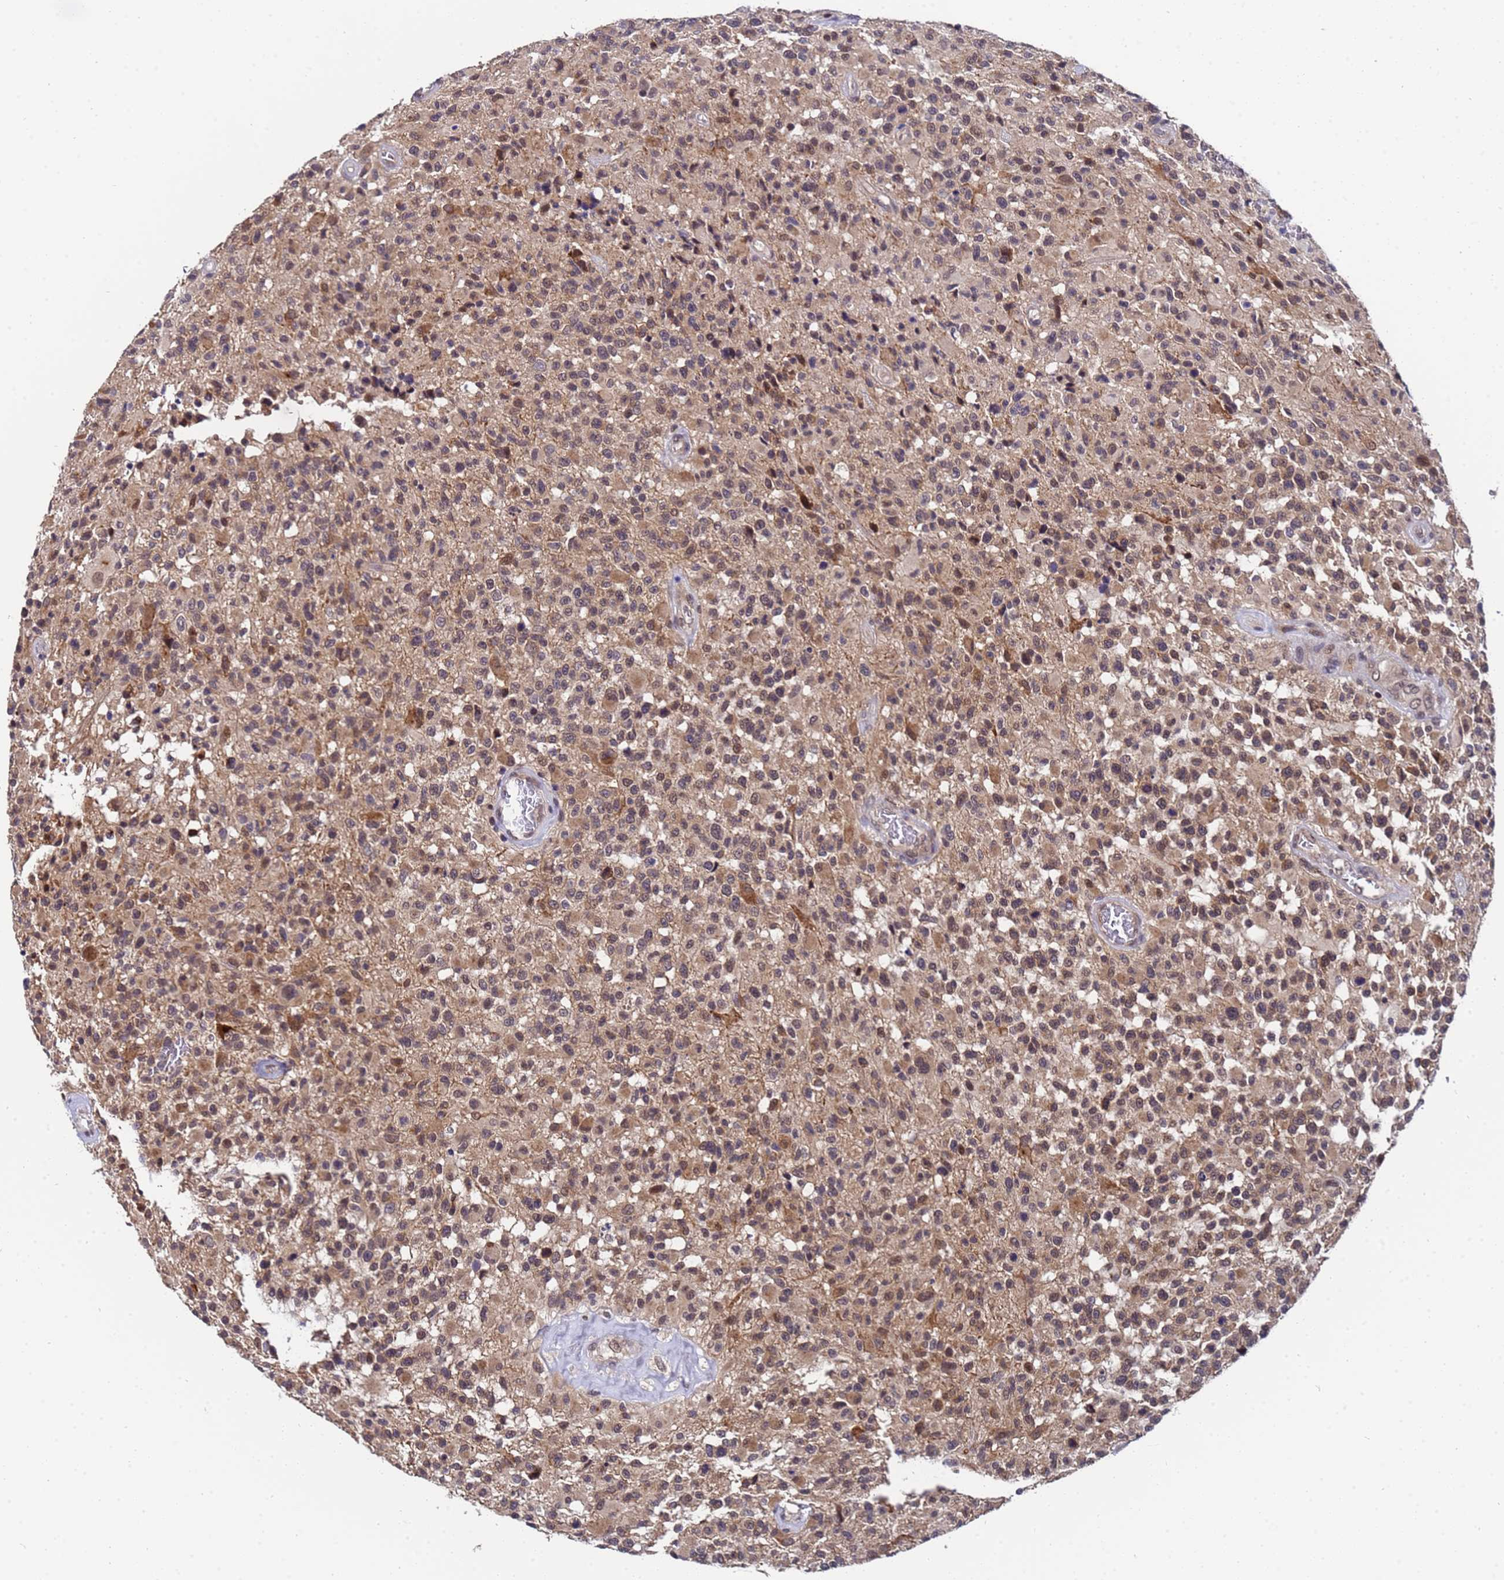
{"staining": {"intensity": "moderate", "quantity": ">75%", "location": "cytoplasmic/membranous,nuclear"}, "tissue": "glioma", "cell_type": "Tumor cells", "image_type": "cancer", "snomed": [{"axis": "morphology", "description": "Glioma, malignant, High grade"}, {"axis": "morphology", "description": "Glioblastoma, NOS"}, {"axis": "topography", "description": "Brain"}], "caption": "Glioblastoma stained for a protein shows moderate cytoplasmic/membranous and nuclear positivity in tumor cells. Nuclei are stained in blue.", "gene": "ANAPC13", "patient": {"sex": "male", "age": 60}}